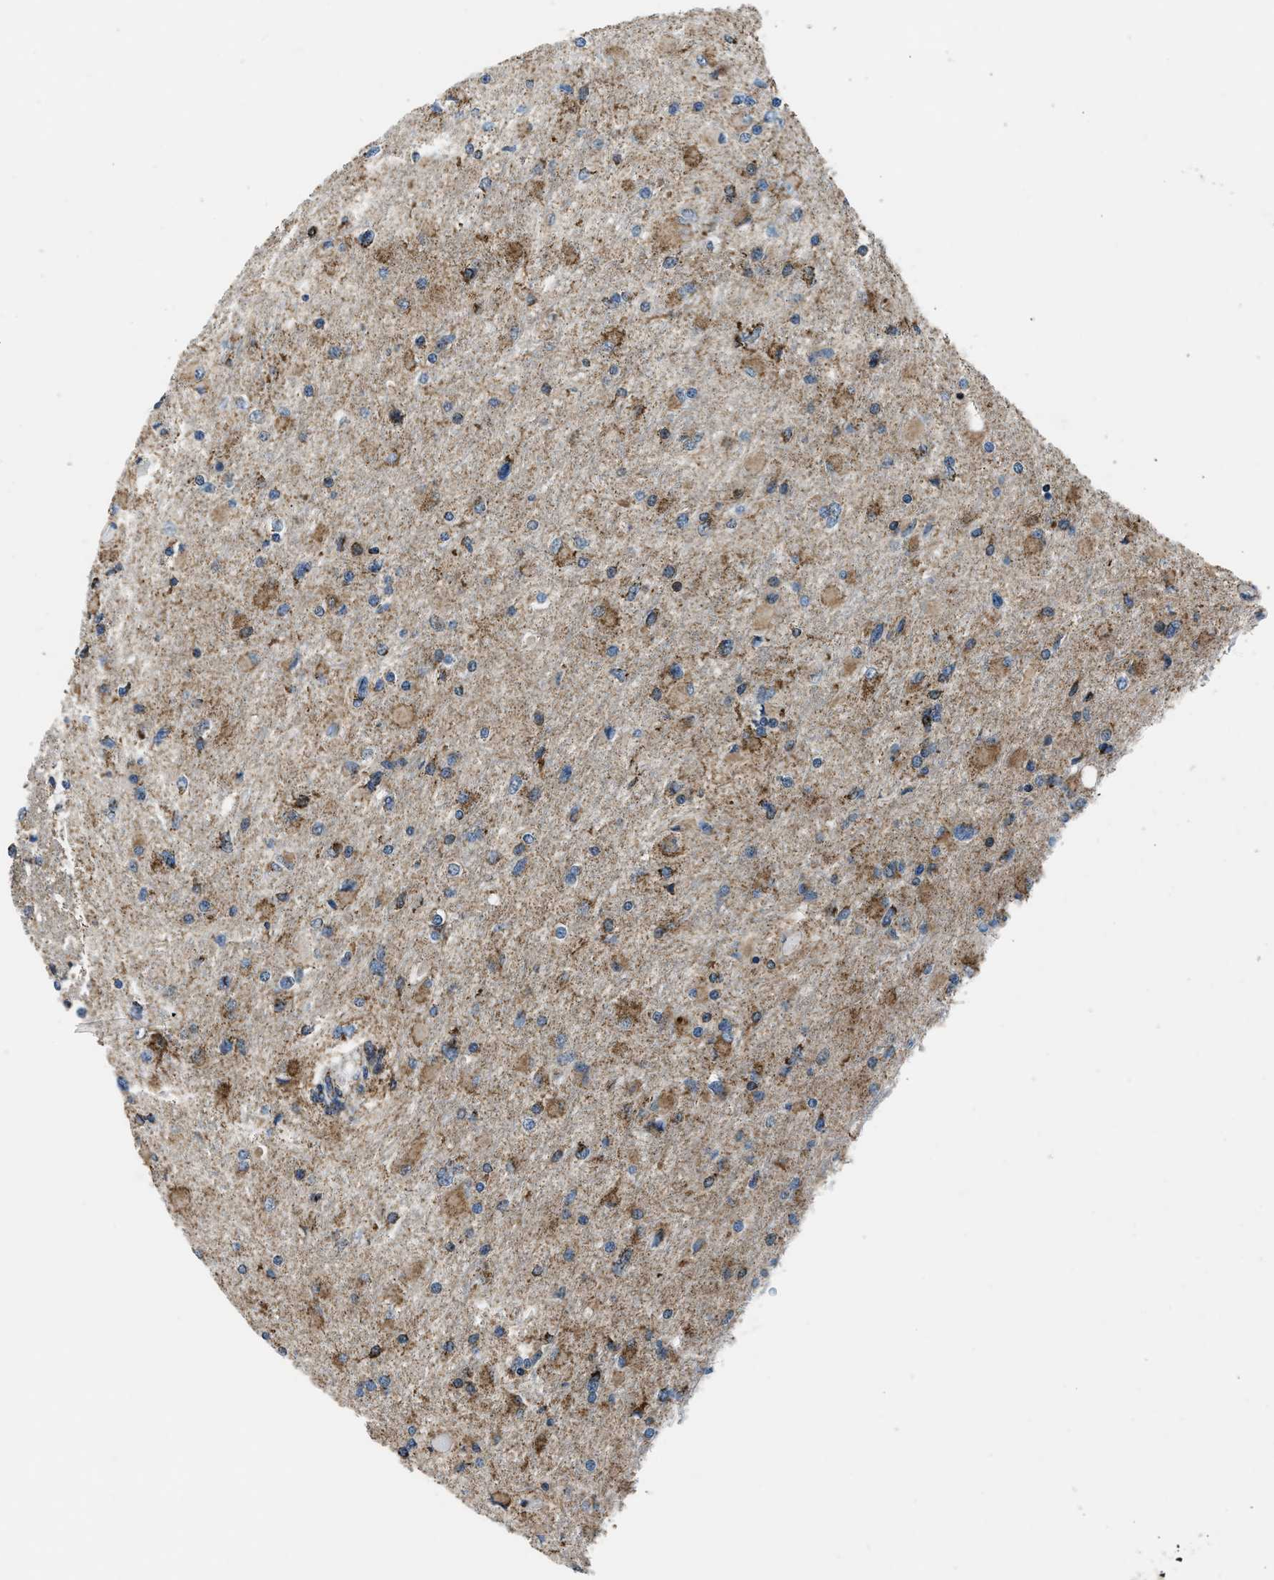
{"staining": {"intensity": "moderate", "quantity": "<25%", "location": "cytoplasmic/membranous"}, "tissue": "glioma", "cell_type": "Tumor cells", "image_type": "cancer", "snomed": [{"axis": "morphology", "description": "Glioma, malignant, High grade"}, {"axis": "topography", "description": "Cerebral cortex"}], "caption": "Approximately <25% of tumor cells in malignant glioma (high-grade) reveal moderate cytoplasmic/membranous protein staining as visualized by brown immunohistochemical staining.", "gene": "GSDME", "patient": {"sex": "female", "age": 36}}